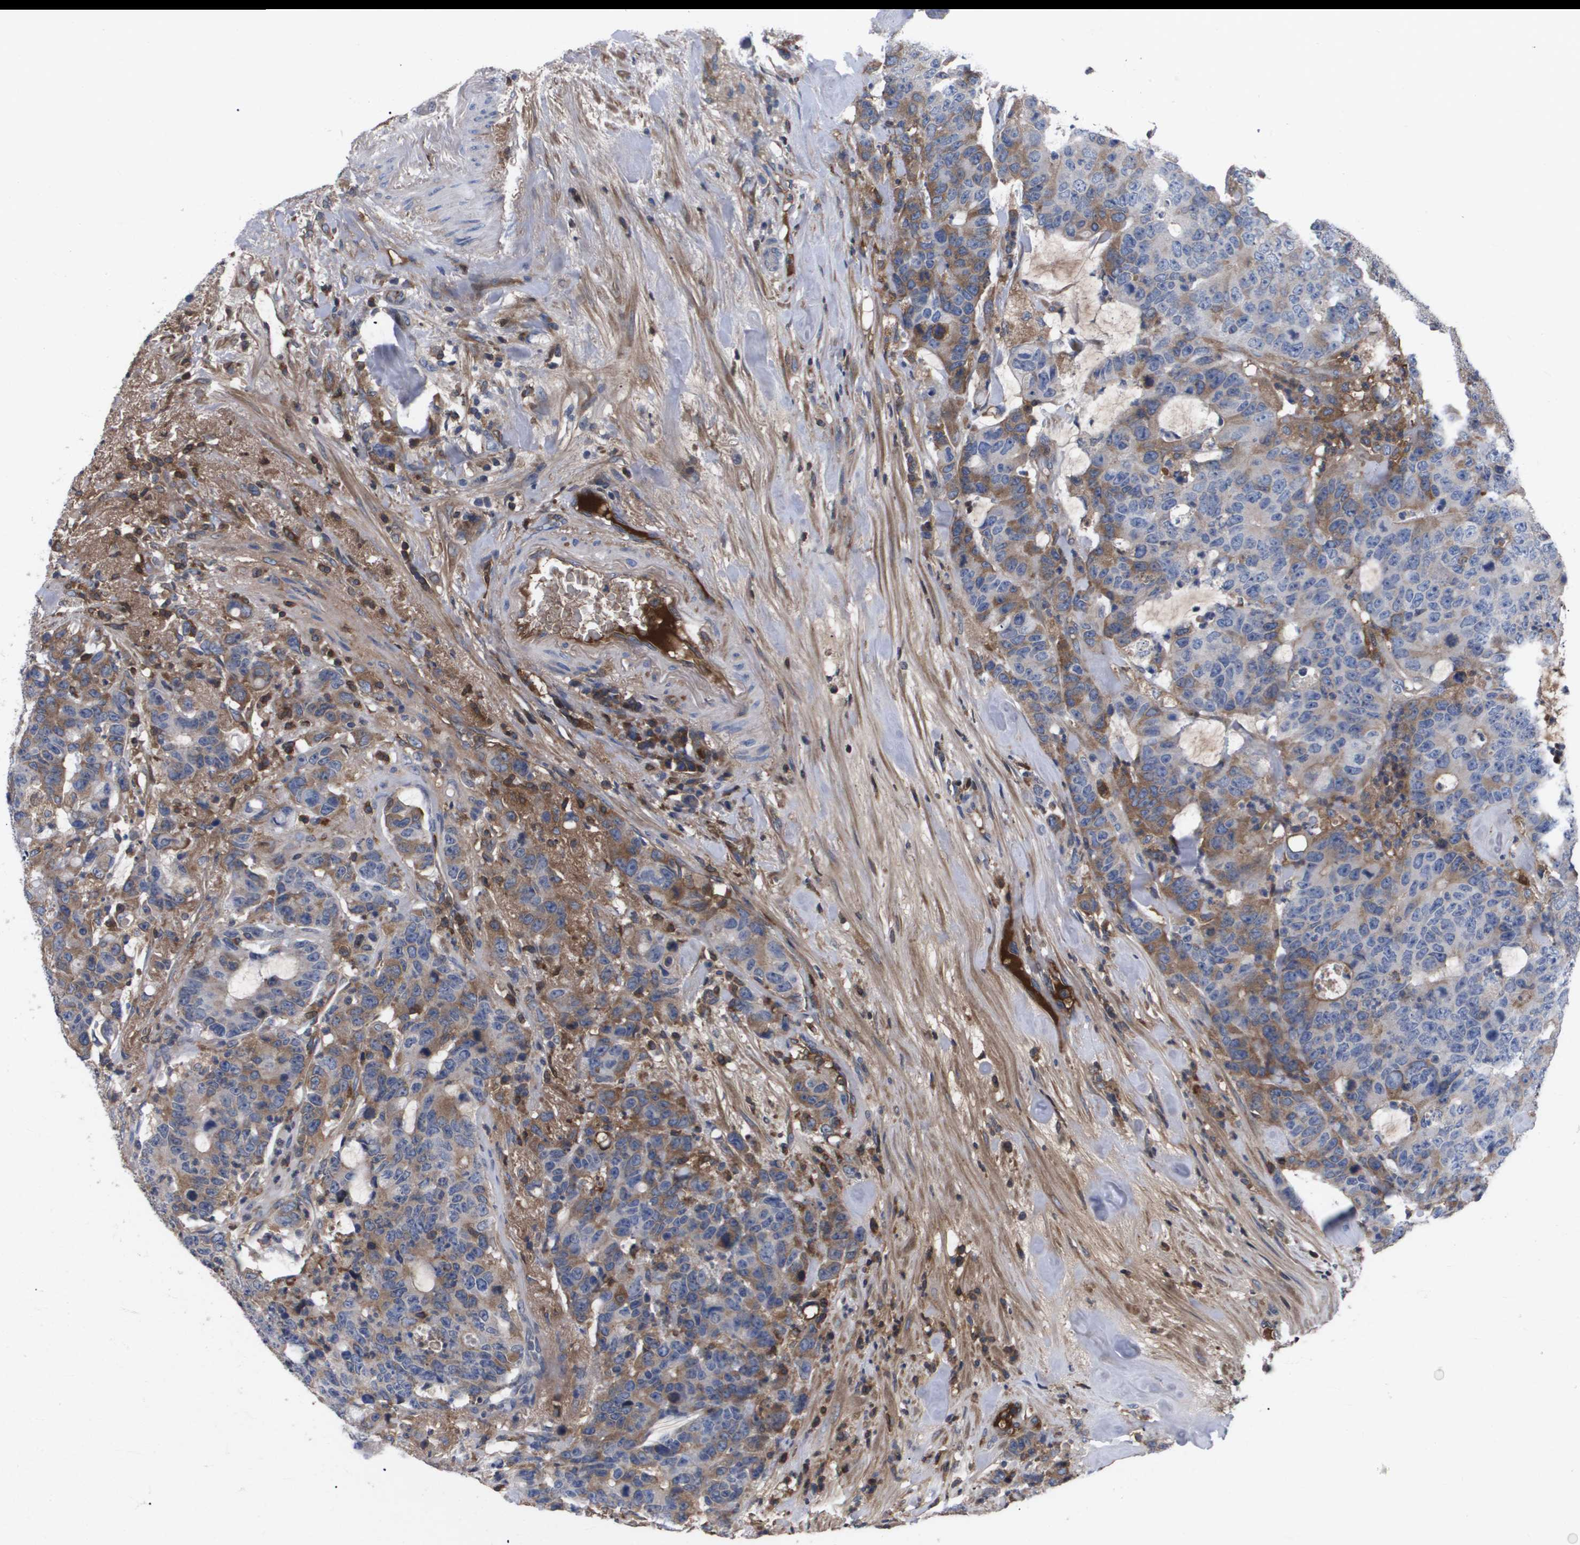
{"staining": {"intensity": "moderate", "quantity": "<25%", "location": "cytoplasmic/membranous"}, "tissue": "colorectal cancer", "cell_type": "Tumor cells", "image_type": "cancer", "snomed": [{"axis": "morphology", "description": "Adenocarcinoma, NOS"}, {"axis": "topography", "description": "Colon"}], "caption": "Immunohistochemistry (IHC) (DAB (3,3'-diaminobenzidine)) staining of human colorectal cancer (adenocarcinoma) reveals moderate cytoplasmic/membranous protein staining in approximately <25% of tumor cells.", "gene": "SERPINA6", "patient": {"sex": "female", "age": 86}}